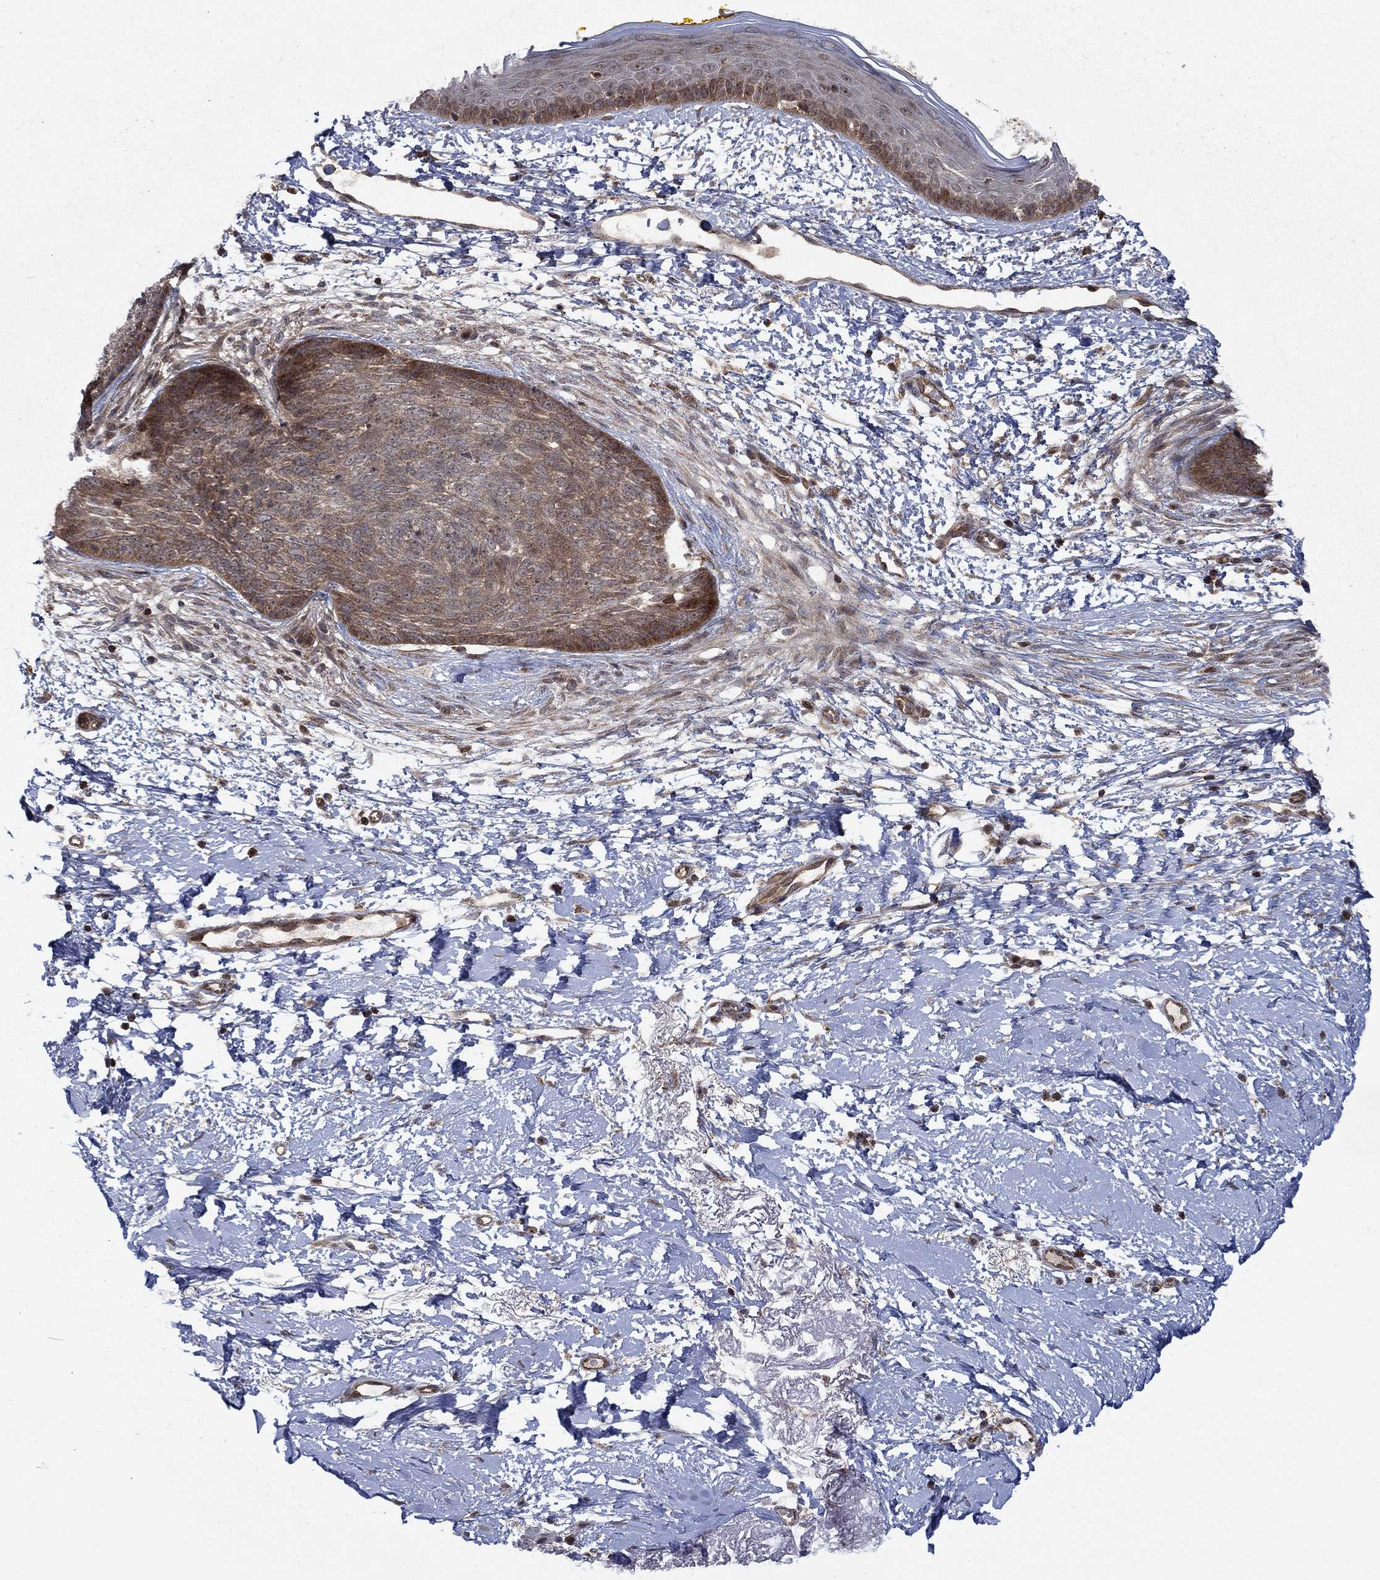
{"staining": {"intensity": "moderate", "quantity": ">75%", "location": "cytoplasmic/membranous"}, "tissue": "skin cancer", "cell_type": "Tumor cells", "image_type": "cancer", "snomed": [{"axis": "morphology", "description": "Normal tissue, NOS"}, {"axis": "morphology", "description": "Basal cell carcinoma"}, {"axis": "topography", "description": "Skin"}], "caption": "Basal cell carcinoma (skin) stained for a protein (brown) displays moderate cytoplasmic/membranous positive staining in about >75% of tumor cells.", "gene": "IFI35", "patient": {"sex": "male", "age": 84}}